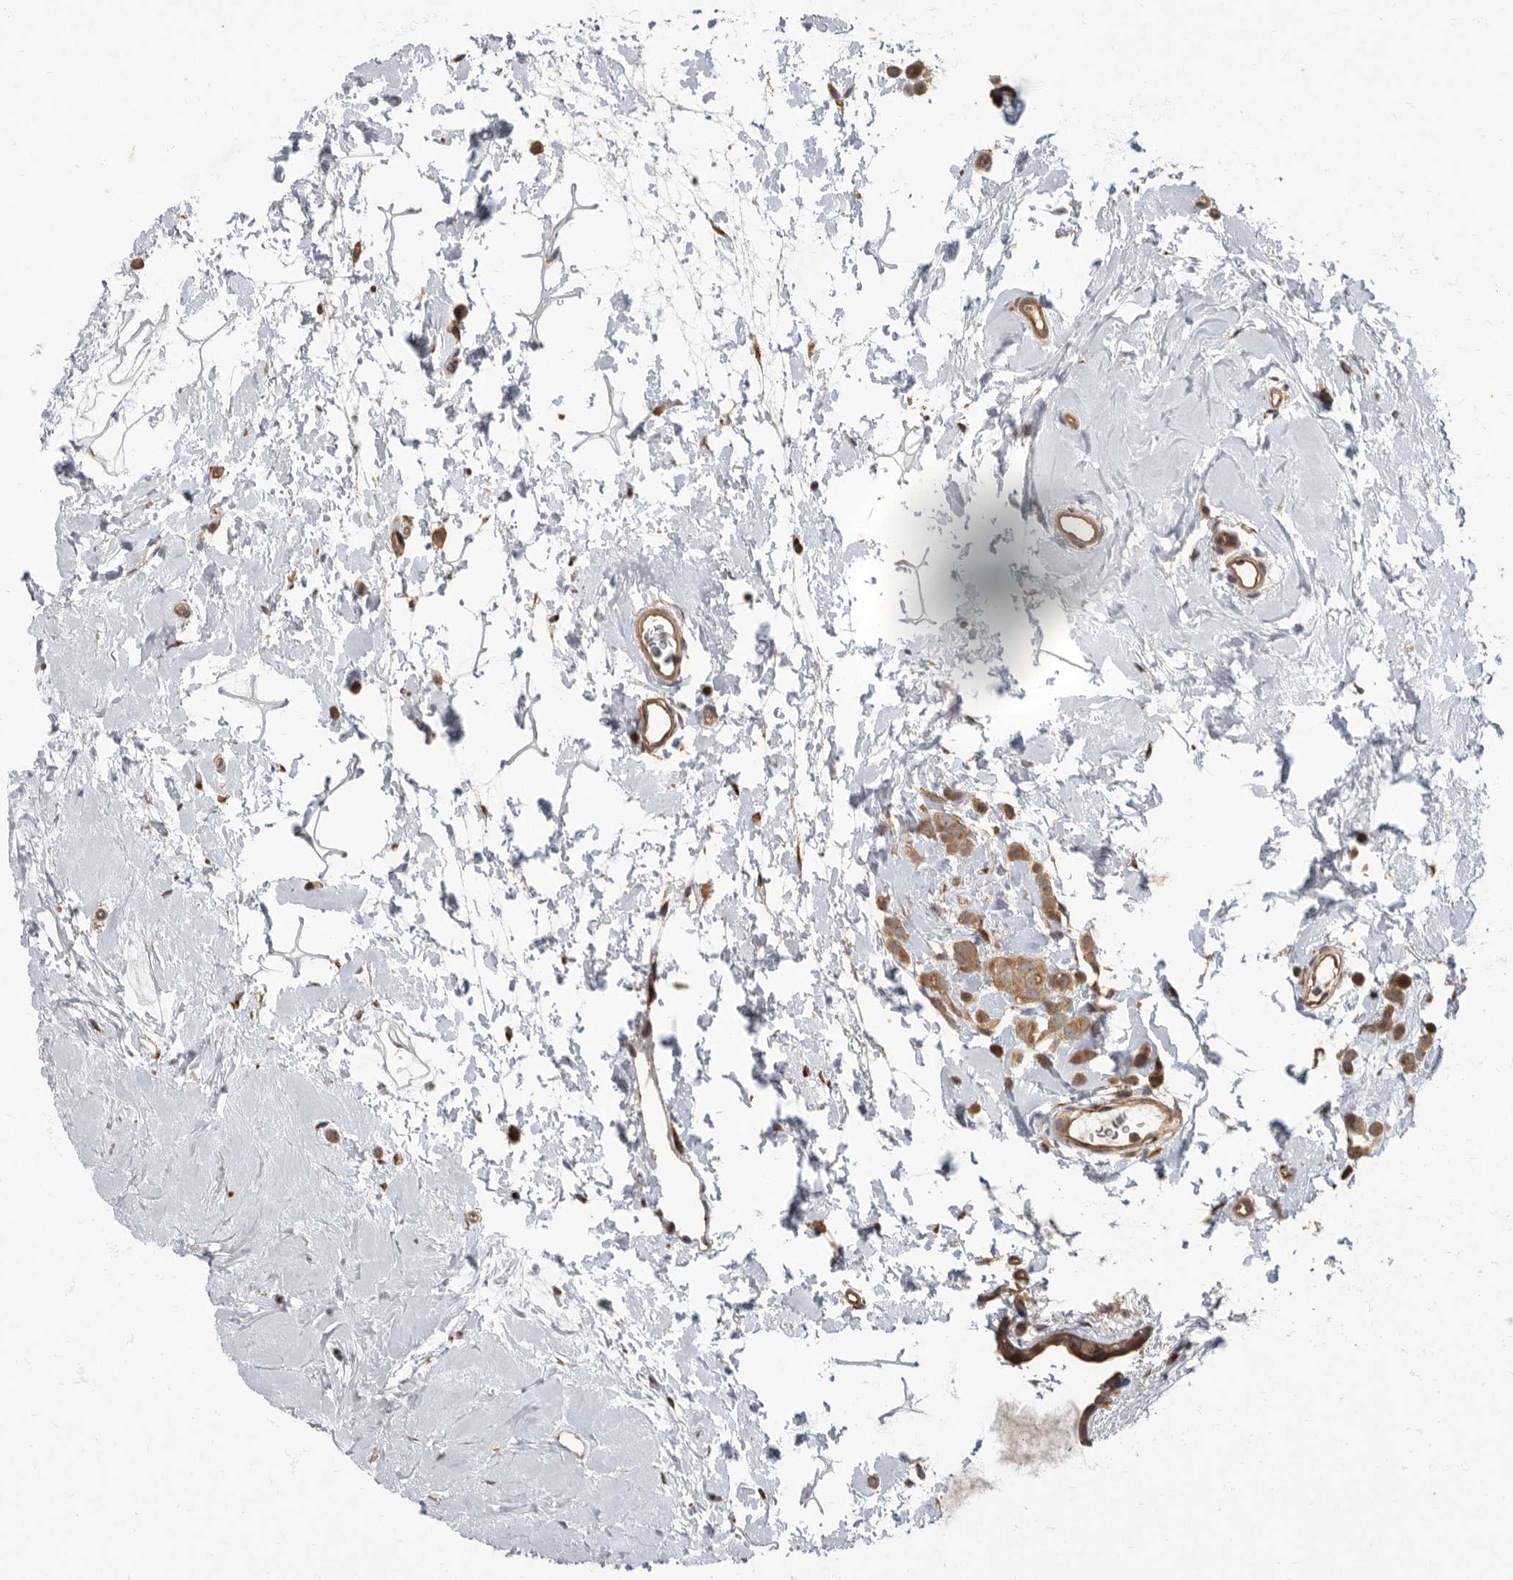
{"staining": {"intensity": "moderate", "quantity": ">75%", "location": "cytoplasmic/membranous"}, "tissue": "breast cancer", "cell_type": "Tumor cells", "image_type": "cancer", "snomed": [{"axis": "morphology", "description": "Lobular carcinoma"}, {"axis": "topography", "description": "Breast"}], "caption": "Immunohistochemical staining of breast cancer (lobular carcinoma) shows medium levels of moderate cytoplasmic/membranous protein expression in about >75% of tumor cells.", "gene": "IQCK", "patient": {"sex": "female", "age": 47}}